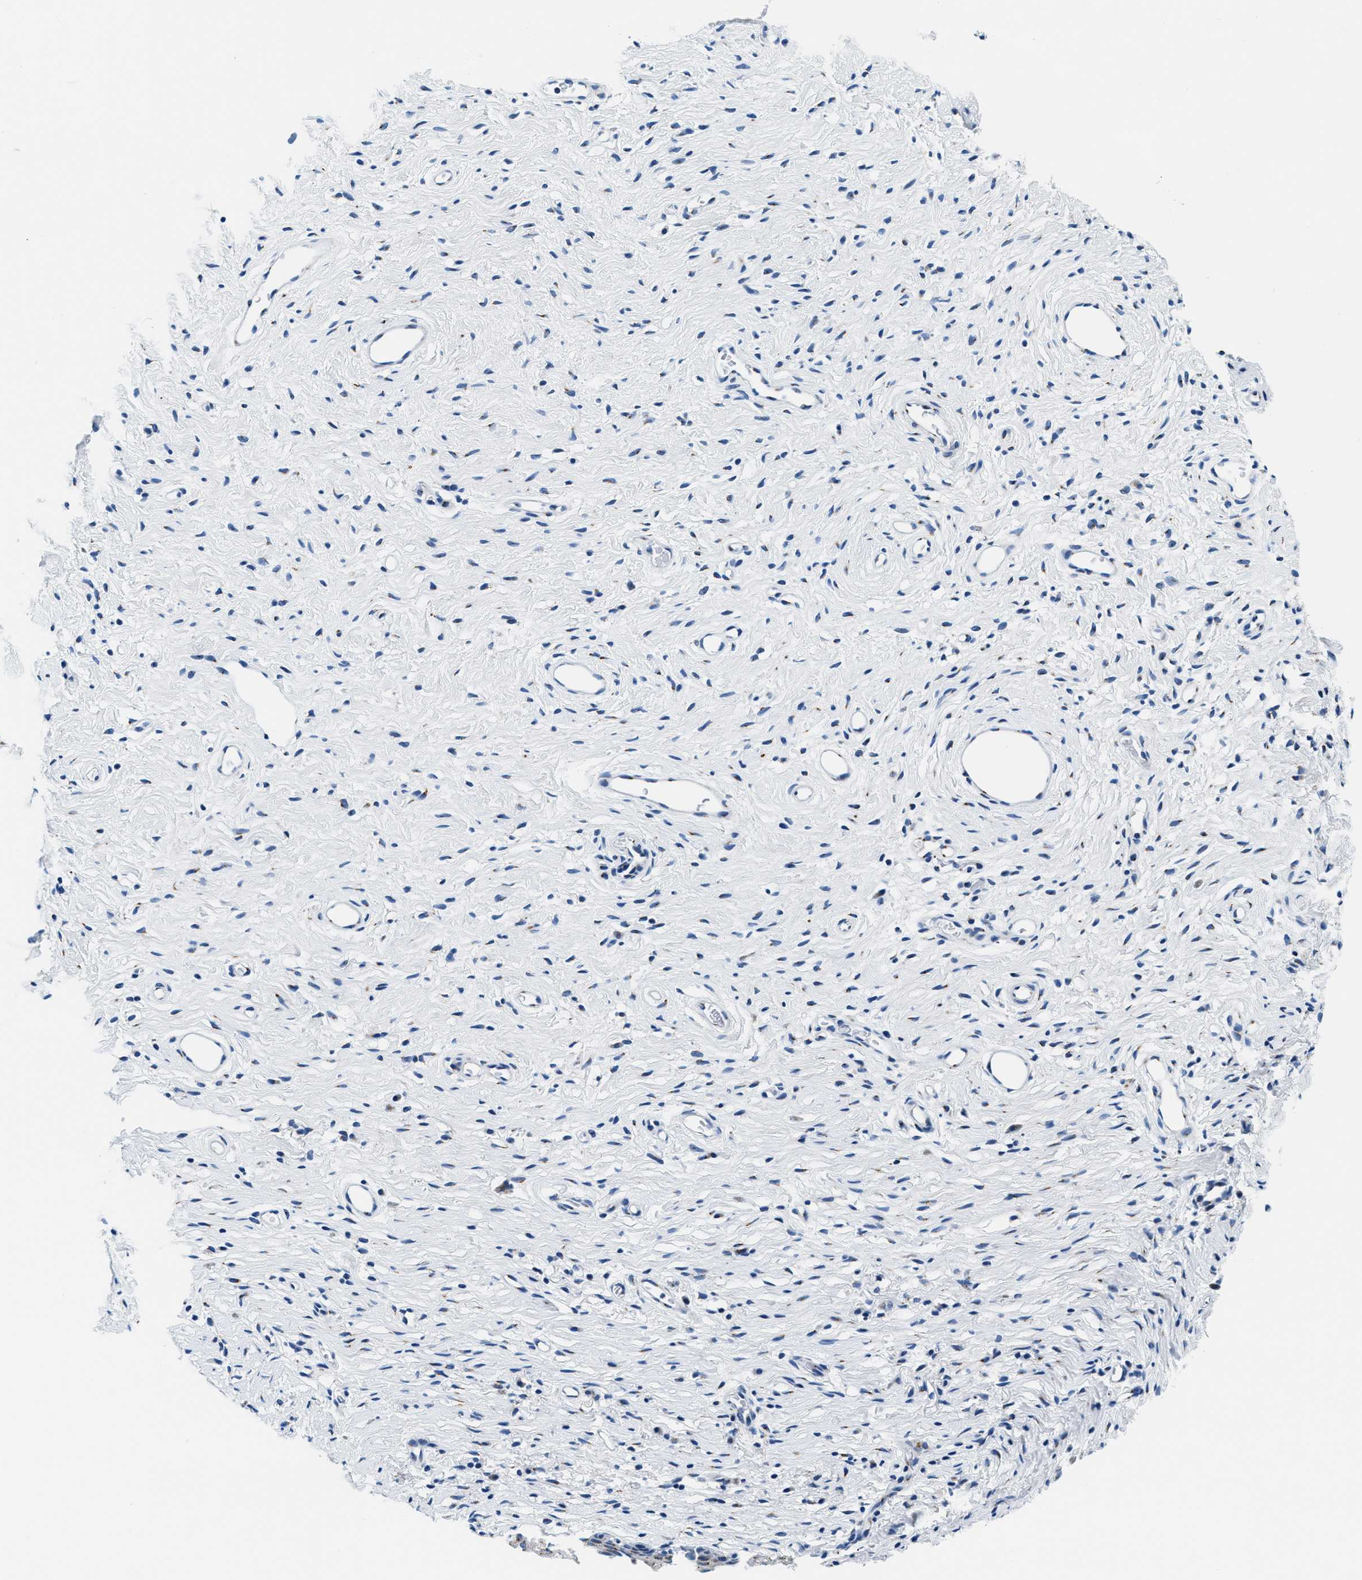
{"staining": {"intensity": "weak", "quantity": "<25%", "location": "cytoplasmic/membranous"}, "tissue": "cervix", "cell_type": "Glandular cells", "image_type": "normal", "snomed": [{"axis": "morphology", "description": "Normal tissue, NOS"}, {"axis": "topography", "description": "Cervix"}], "caption": "Glandular cells show no significant protein expression in normal cervix. (DAB (3,3'-diaminobenzidine) immunohistochemistry visualized using brightfield microscopy, high magnification).", "gene": "VPS53", "patient": {"sex": "female", "age": 77}}